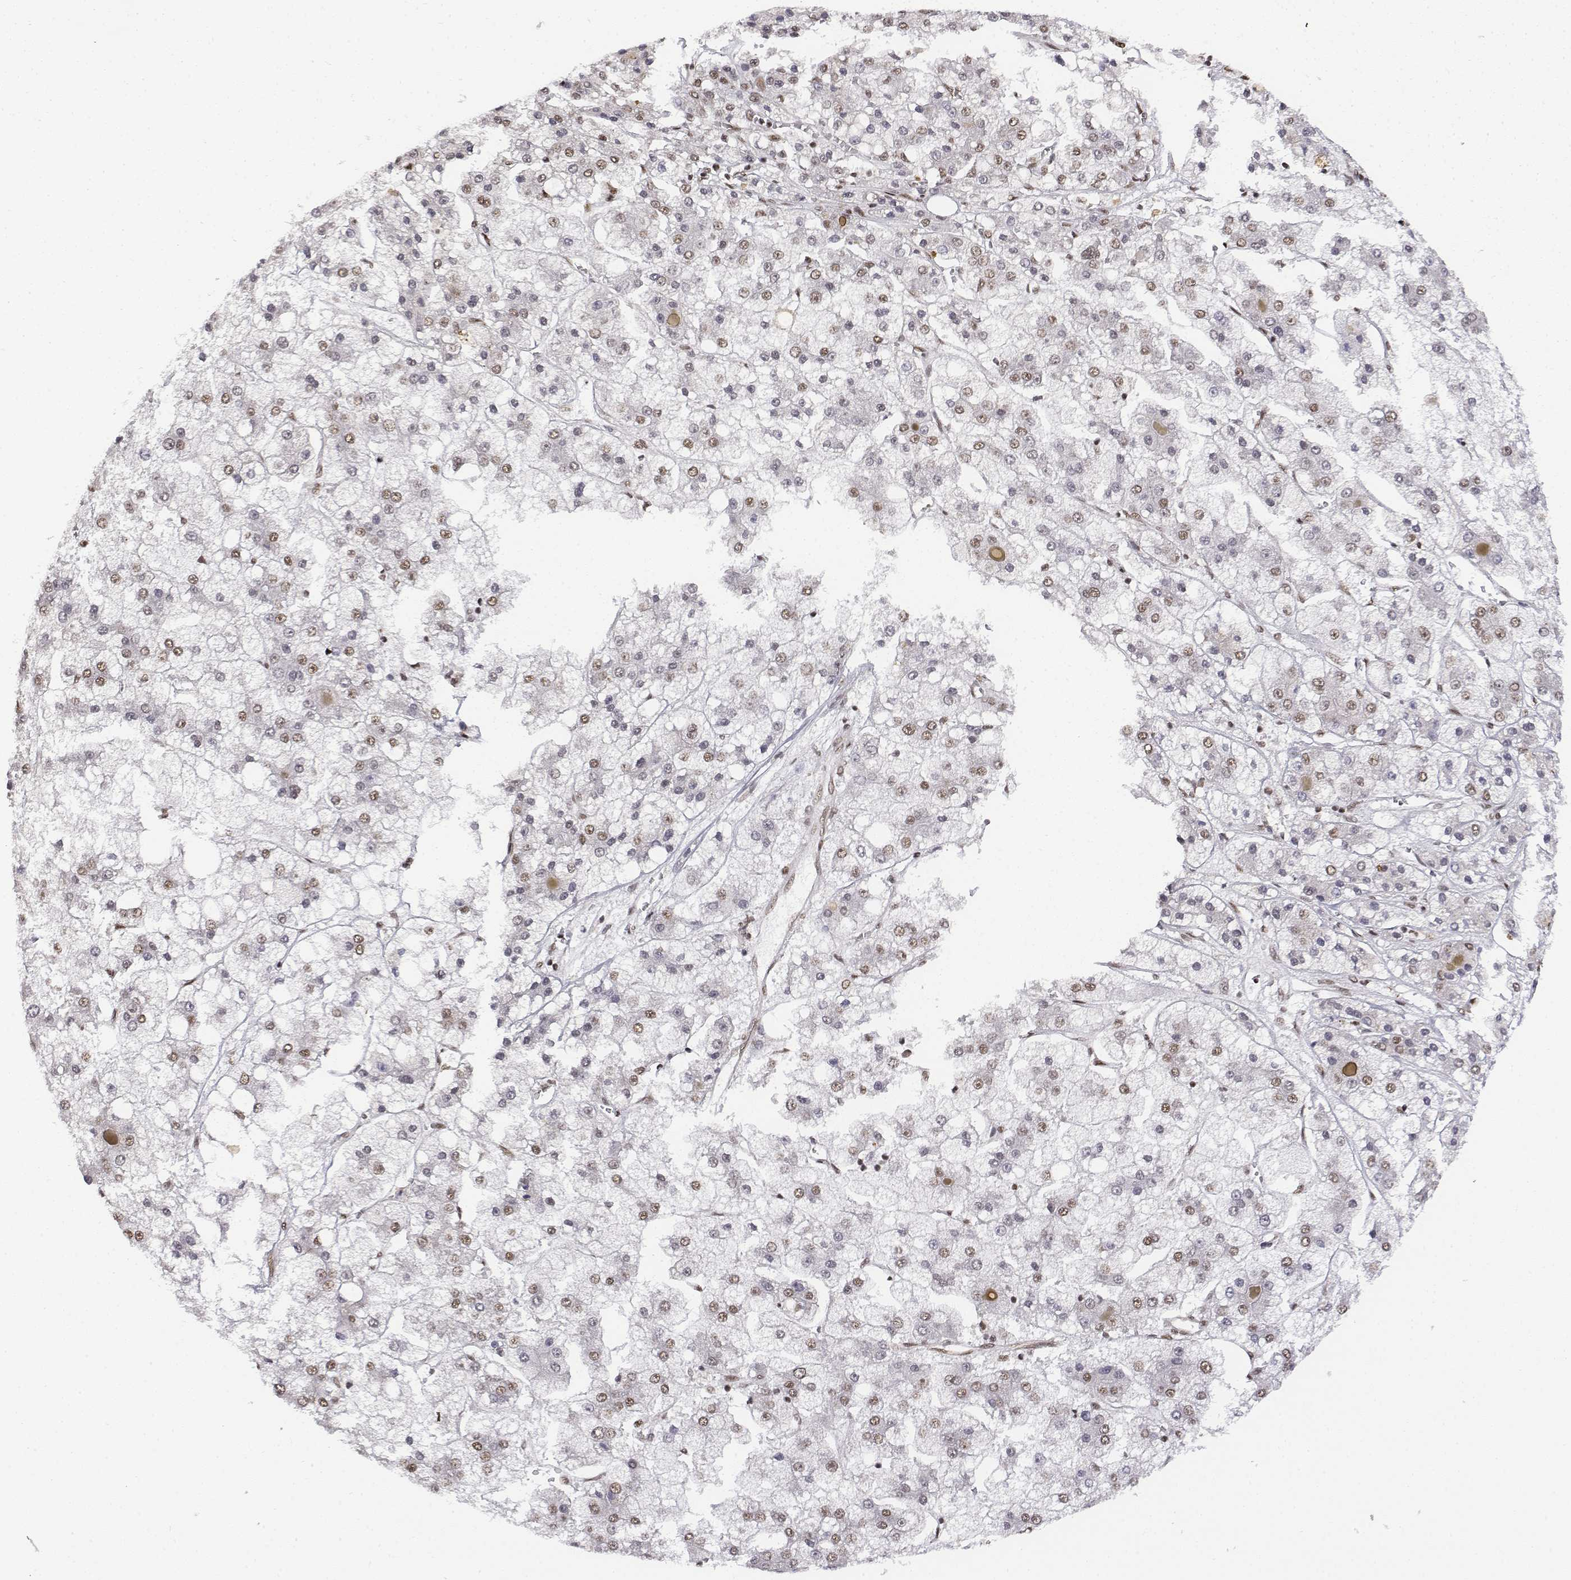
{"staining": {"intensity": "weak", "quantity": ">75%", "location": "nuclear"}, "tissue": "liver cancer", "cell_type": "Tumor cells", "image_type": "cancer", "snomed": [{"axis": "morphology", "description": "Carcinoma, Hepatocellular, NOS"}, {"axis": "topography", "description": "Liver"}], "caption": "Tumor cells exhibit low levels of weak nuclear positivity in approximately >75% of cells in human liver cancer.", "gene": "SETD1A", "patient": {"sex": "male", "age": 73}}